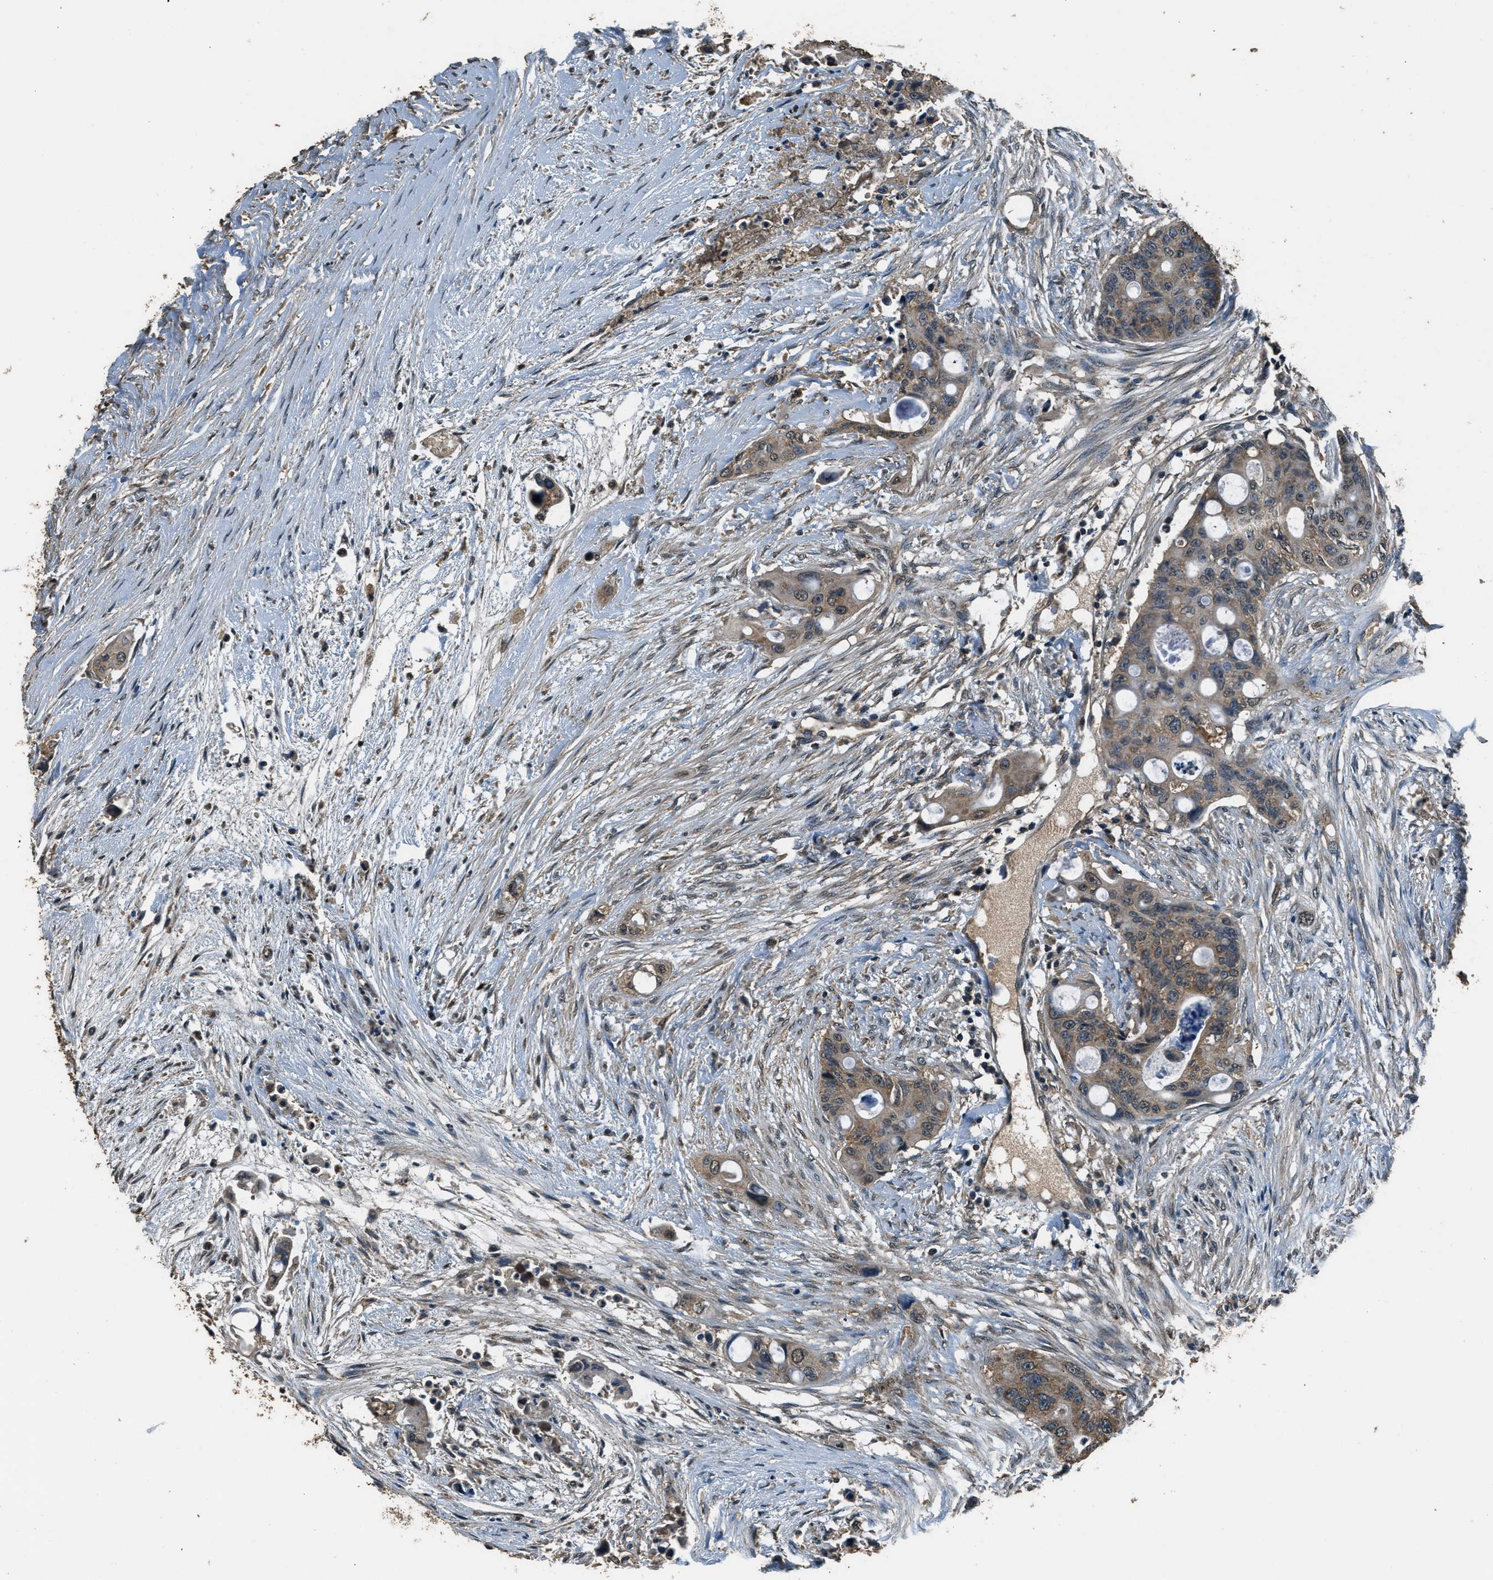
{"staining": {"intensity": "moderate", "quantity": ">75%", "location": "cytoplasmic/membranous"}, "tissue": "colorectal cancer", "cell_type": "Tumor cells", "image_type": "cancer", "snomed": [{"axis": "morphology", "description": "Adenocarcinoma, NOS"}, {"axis": "topography", "description": "Colon"}], "caption": "Protein staining of colorectal adenocarcinoma tissue shows moderate cytoplasmic/membranous positivity in approximately >75% of tumor cells. The staining was performed using DAB to visualize the protein expression in brown, while the nuclei were stained in blue with hematoxylin (Magnification: 20x).", "gene": "SALL3", "patient": {"sex": "female", "age": 57}}